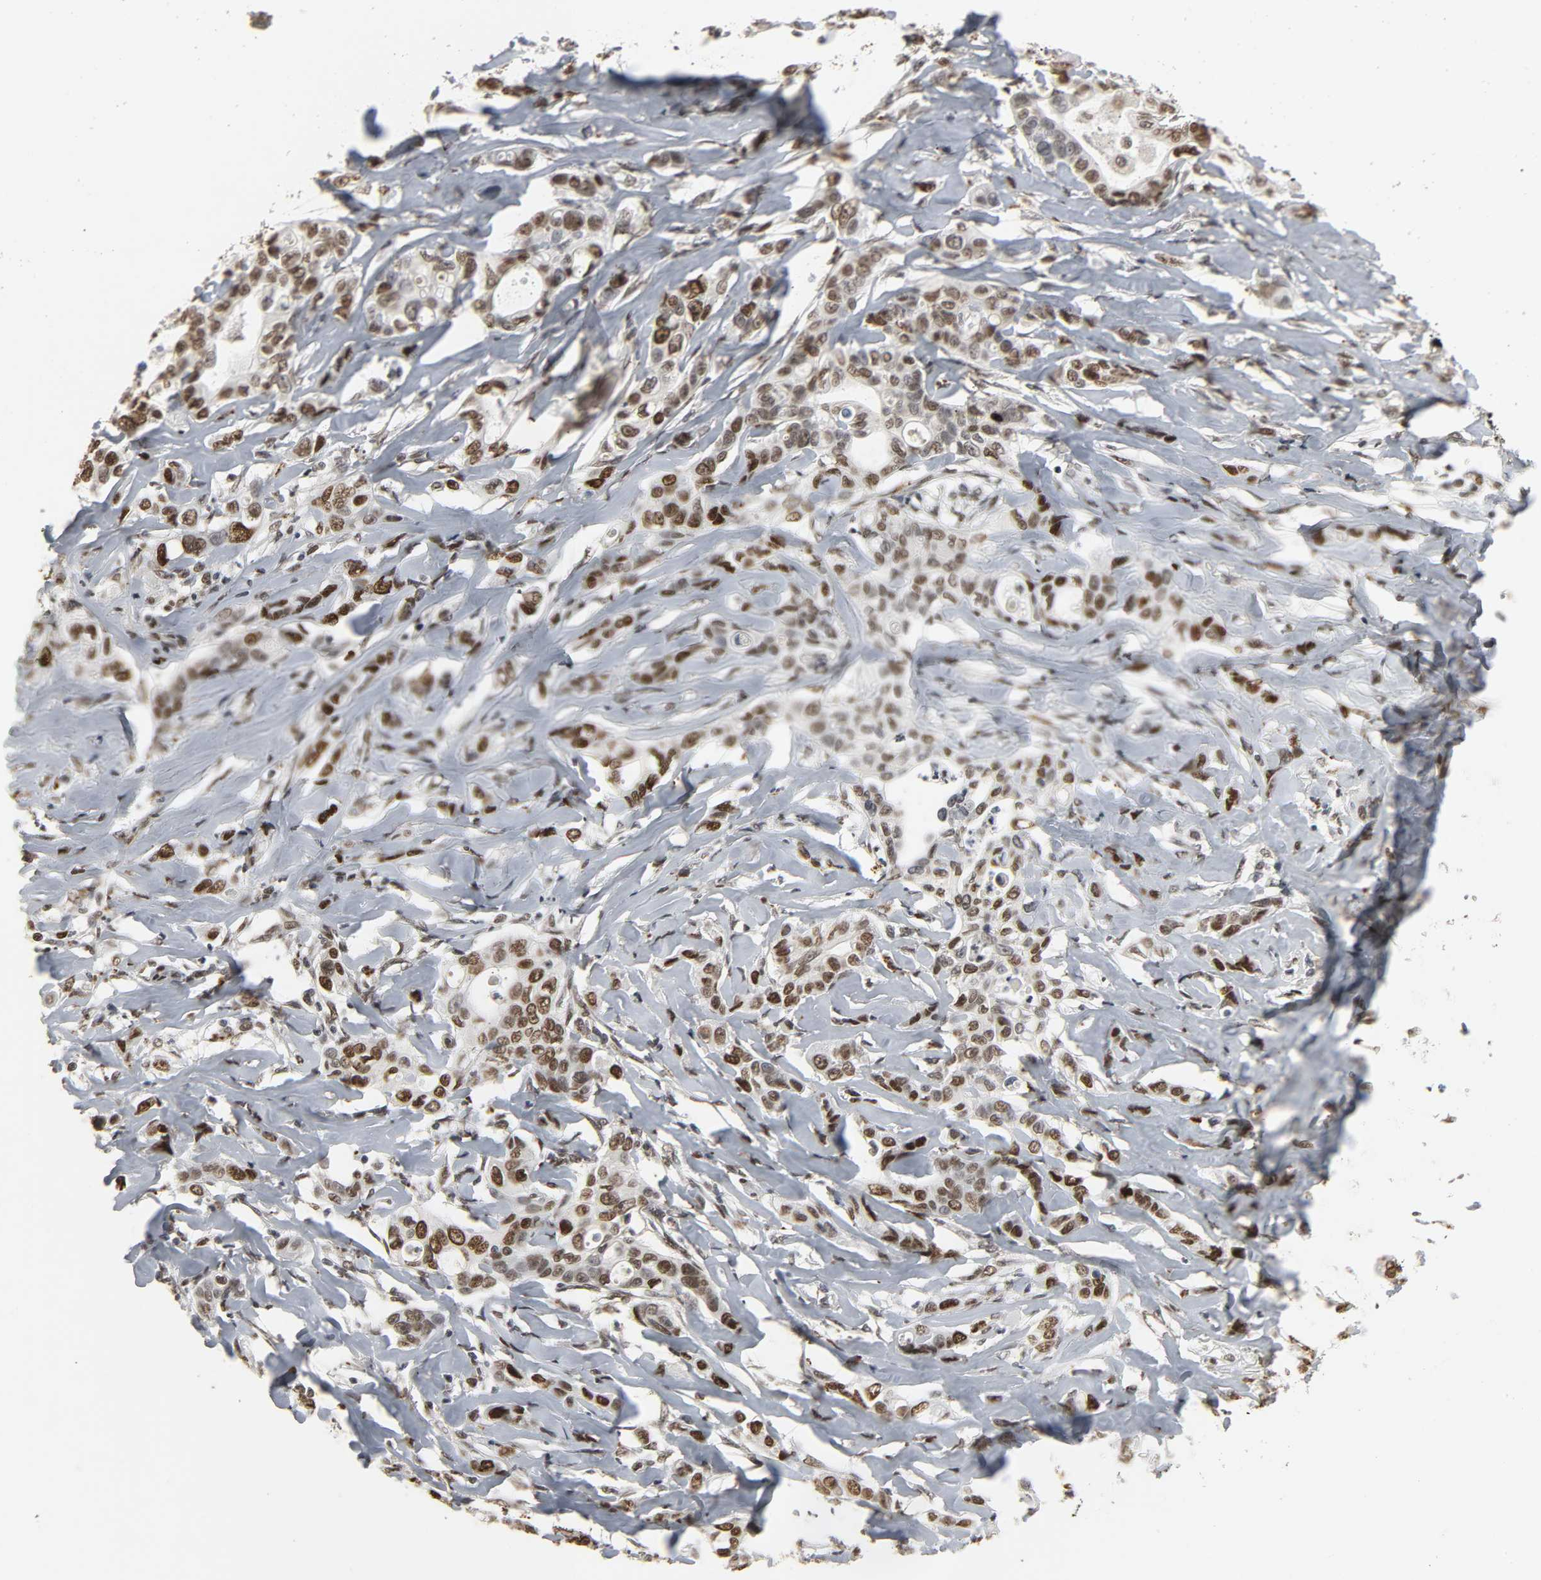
{"staining": {"intensity": "moderate", "quantity": ">75%", "location": "nuclear"}, "tissue": "liver cancer", "cell_type": "Tumor cells", "image_type": "cancer", "snomed": [{"axis": "morphology", "description": "Cholangiocarcinoma"}, {"axis": "topography", "description": "Liver"}], "caption": "Protein analysis of liver cancer (cholangiocarcinoma) tissue demonstrates moderate nuclear staining in approximately >75% of tumor cells.", "gene": "DAZAP1", "patient": {"sex": "female", "age": 67}}